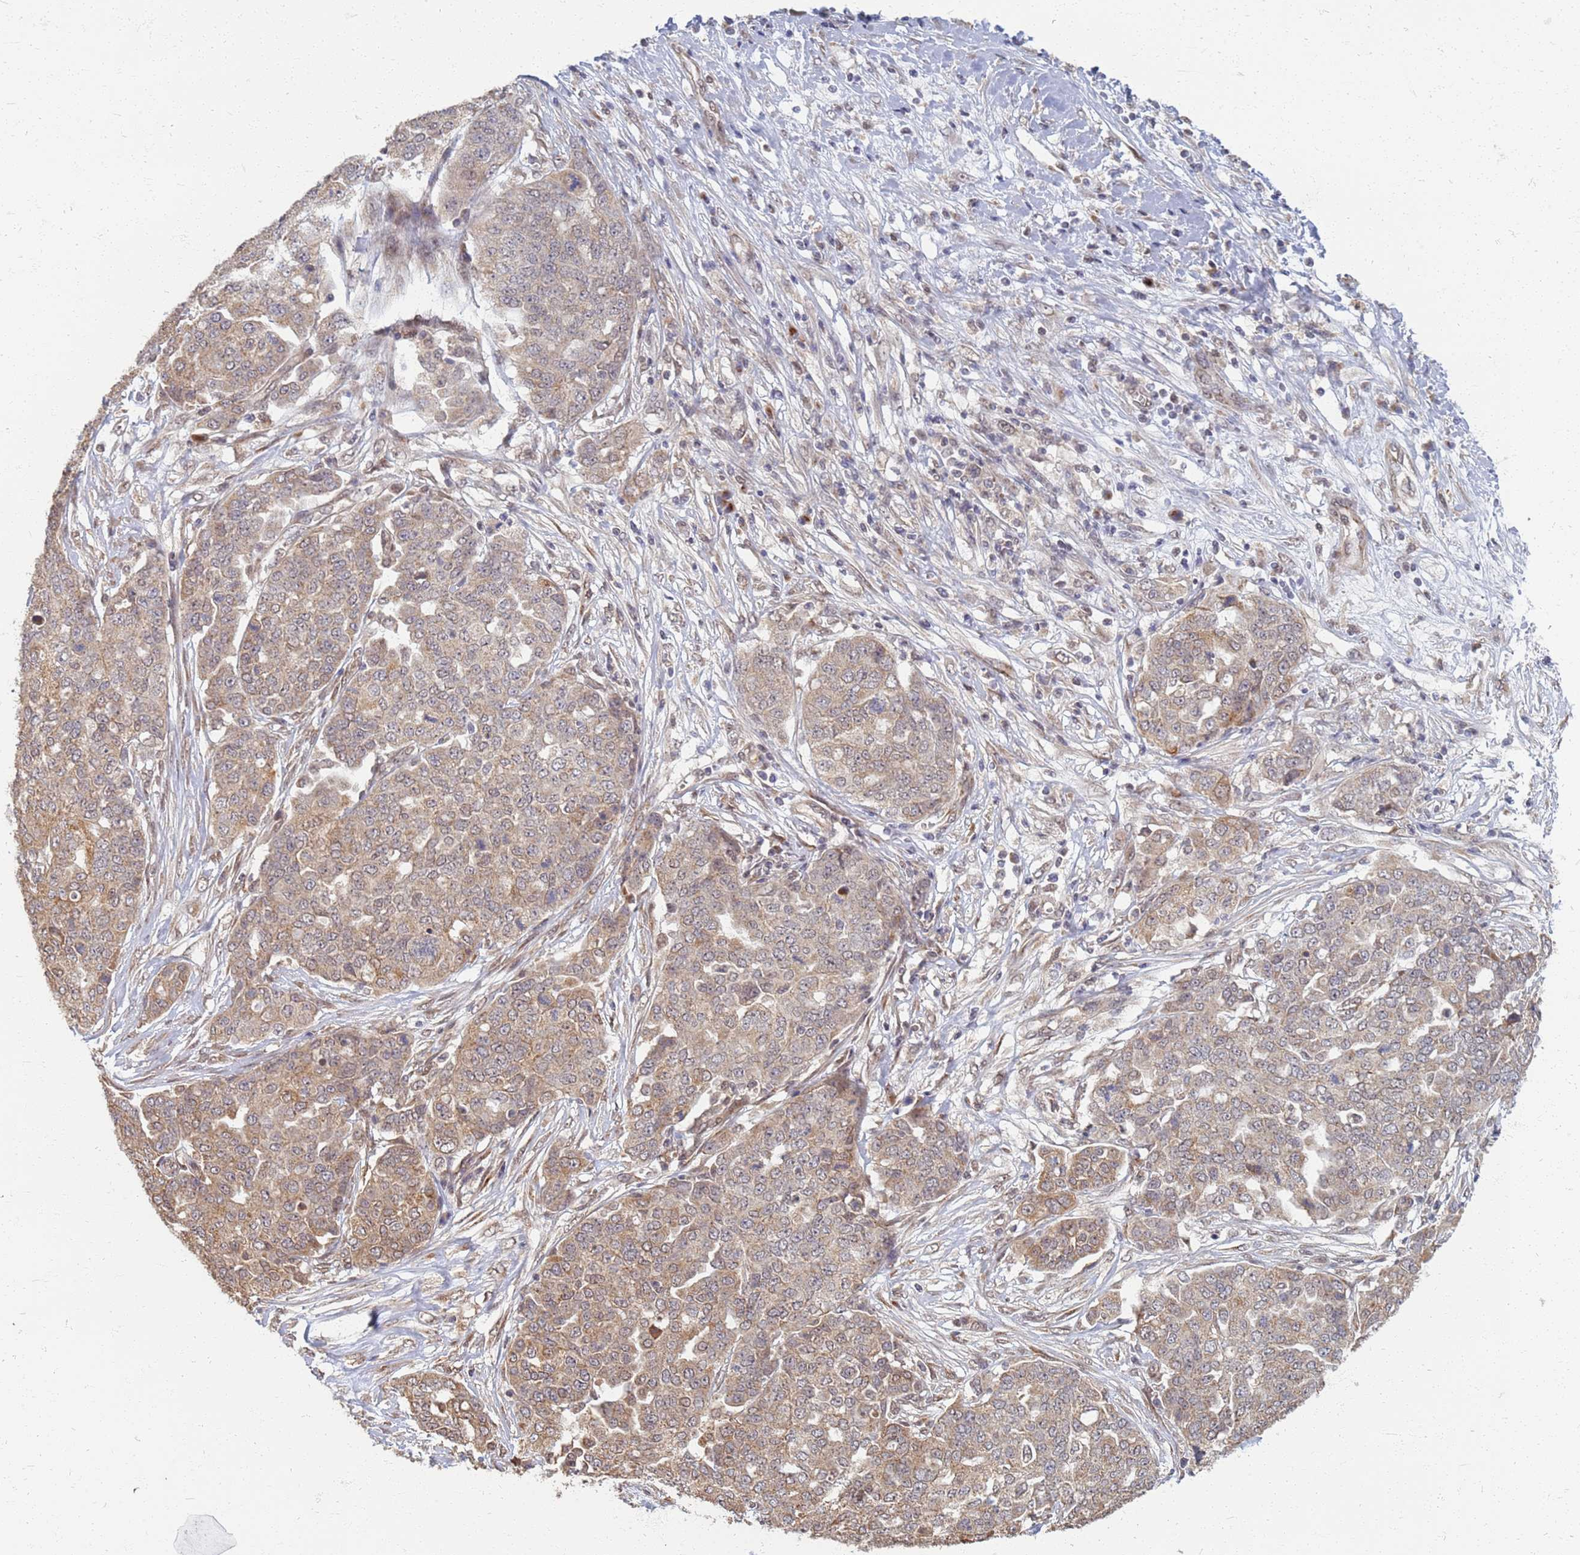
{"staining": {"intensity": "moderate", "quantity": "25%-75%", "location": "cytoplasmic/membranous"}, "tissue": "ovarian cancer", "cell_type": "Tumor cells", "image_type": "cancer", "snomed": [{"axis": "morphology", "description": "Cystadenocarcinoma, serous, NOS"}, {"axis": "topography", "description": "Soft tissue"}, {"axis": "topography", "description": "Ovary"}], "caption": "Ovarian cancer tissue exhibits moderate cytoplasmic/membranous expression in about 25%-75% of tumor cells Using DAB (3,3'-diaminobenzidine) (brown) and hematoxylin (blue) stains, captured at high magnification using brightfield microscopy.", "gene": "ITGB4", "patient": {"sex": "female", "age": 57}}